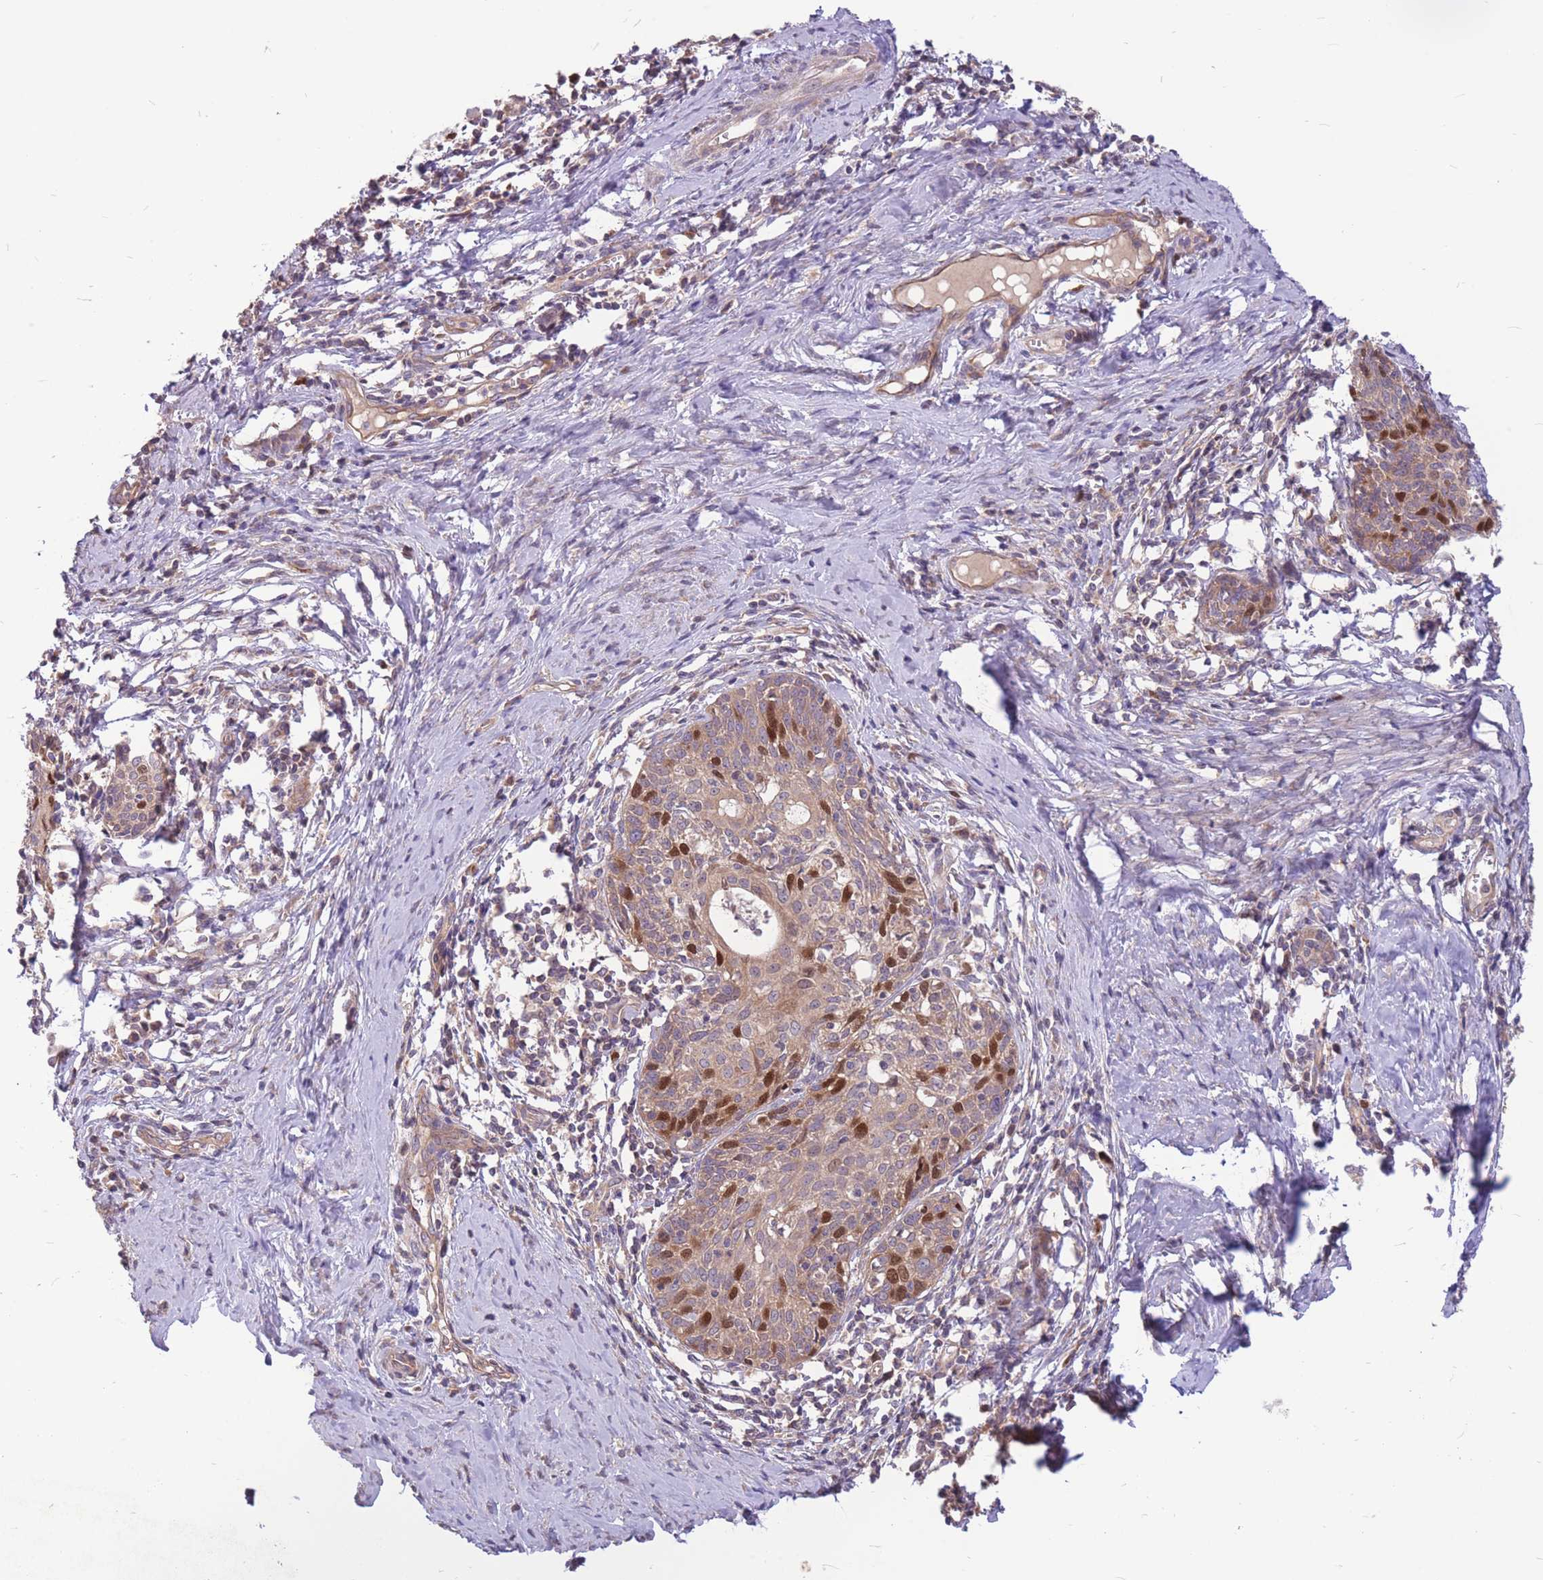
{"staining": {"intensity": "strong", "quantity": "<25%", "location": "nuclear"}, "tissue": "cervical cancer", "cell_type": "Tumor cells", "image_type": "cancer", "snomed": [{"axis": "morphology", "description": "Squamous cell carcinoma, NOS"}, {"axis": "topography", "description": "Cervix"}], "caption": "An IHC image of neoplastic tissue is shown. Protein staining in brown labels strong nuclear positivity in squamous cell carcinoma (cervical) within tumor cells.", "gene": "GMNN", "patient": {"sex": "female", "age": 52}}